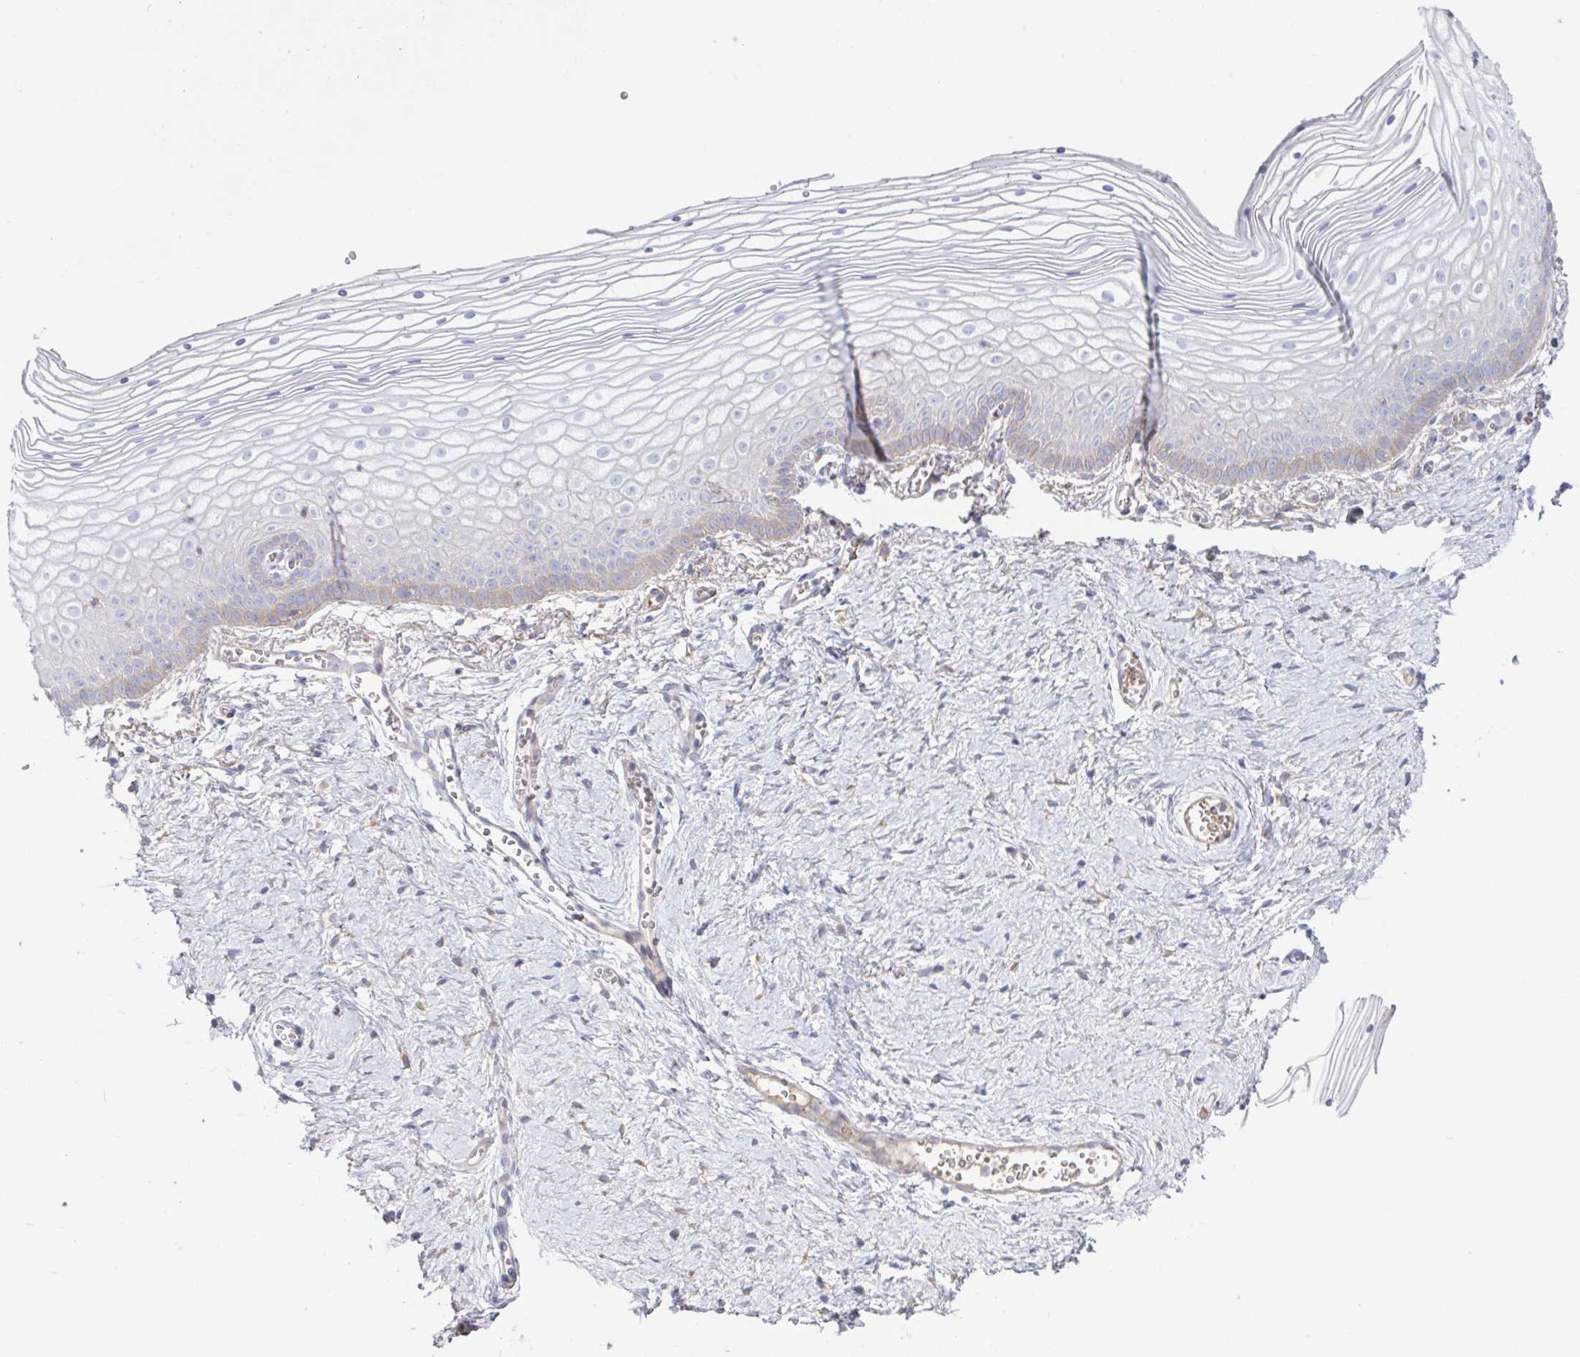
{"staining": {"intensity": "weak", "quantity": "25%-75%", "location": "cytoplasmic/membranous"}, "tissue": "vagina", "cell_type": "Squamous epithelial cells", "image_type": "normal", "snomed": [{"axis": "morphology", "description": "Normal tissue, NOS"}, {"axis": "topography", "description": "Vagina"}], "caption": "A brown stain labels weak cytoplasmic/membranous staining of a protein in squamous epithelial cells of unremarkable vagina. (Stains: DAB (3,3'-diaminobenzidine) in brown, nuclei in blue, Microscopy: brightfield microscopy at high magnification).", "gene": "AMPD2", "patient": {"sex": "female", "age": 56}}